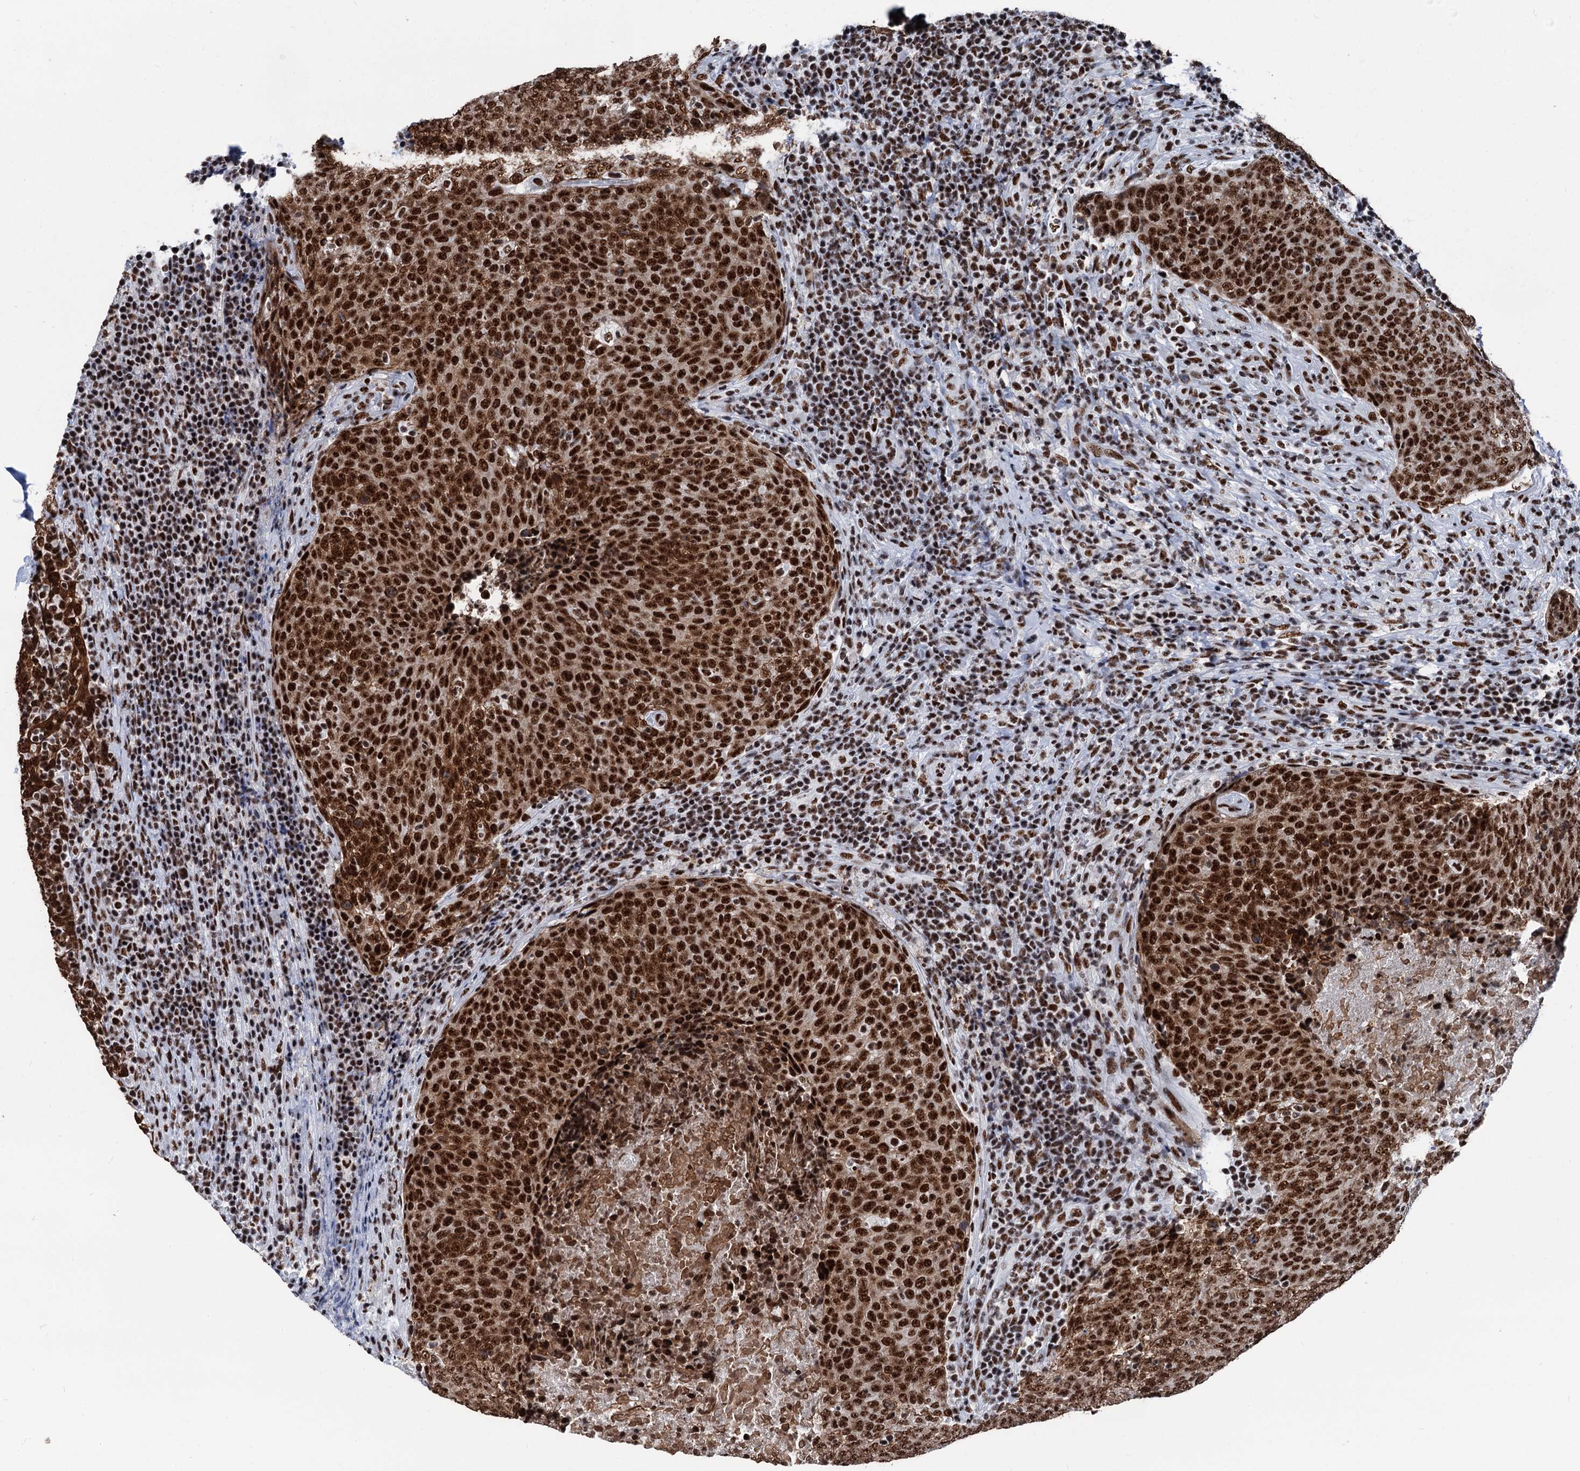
{"staining": {"intensity": "strong", "quantity": ">75%", "location": "nuclear"}, "tissue": "head and neck cancer", "cell_type": "Tumor cells", "image_type": "cancer", "snomed": [{"axis": "morphology", "description": "Squamous cell carcinoma, NOS"}, {"axis": "morphology", "description": "Squamous cell carcinoma, metastatic, NOS"}, {"axis": "topography", "description": "Lymph node"}, {"axis": "topography", "description": "Head-Neck"}], "caption": "Protein expression analysis of head and neck cancer (squamous cell carcinoma) exhibits strong nuclear staining in approximately >75% of tumor cells.", "gene": "DDX23", "patient": {"sex": "male", "age": 62}}